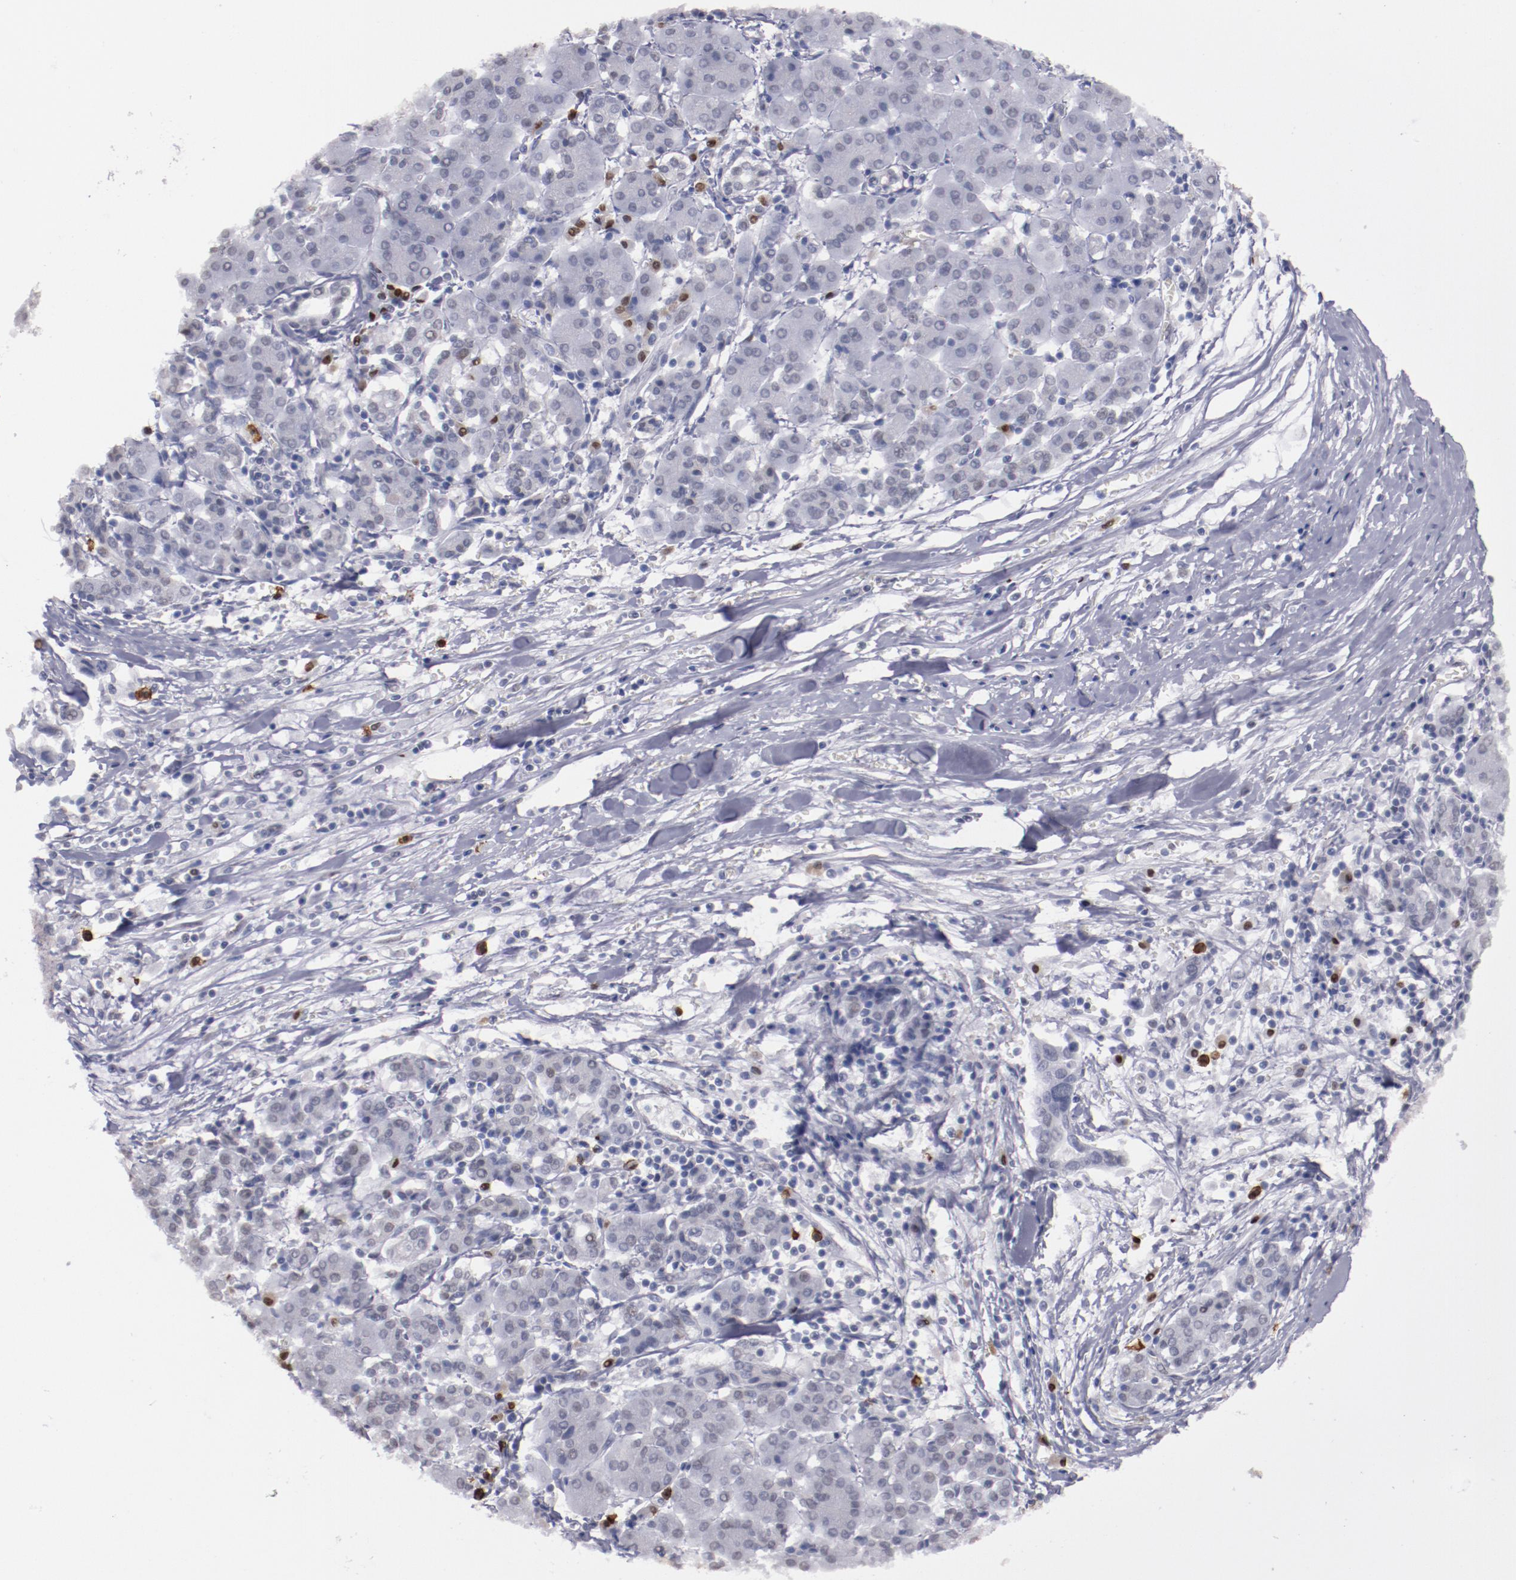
{"staining": {"intensity": "negative", "quantity": "none", "location": "none"}, "tissue": "pancreatic cancer", "cell_type": "Tumor cells", "image_type": "cancer", "snomed": [{"axis": "morphology", "description": "Adenocarcinoma, NOS"}, {"axis": "topography", "description": "Pancreas"}], "caption": "A micrograph of human pancreatic adenocarcinoma is negative for staining in tumor cells. (DAB (3,3'-diaminobenzidine) IHC visualized using brightfield microscopy, high magnification).", "gene": "IRF4", "patient": {"sex": "female", "age": 57}}